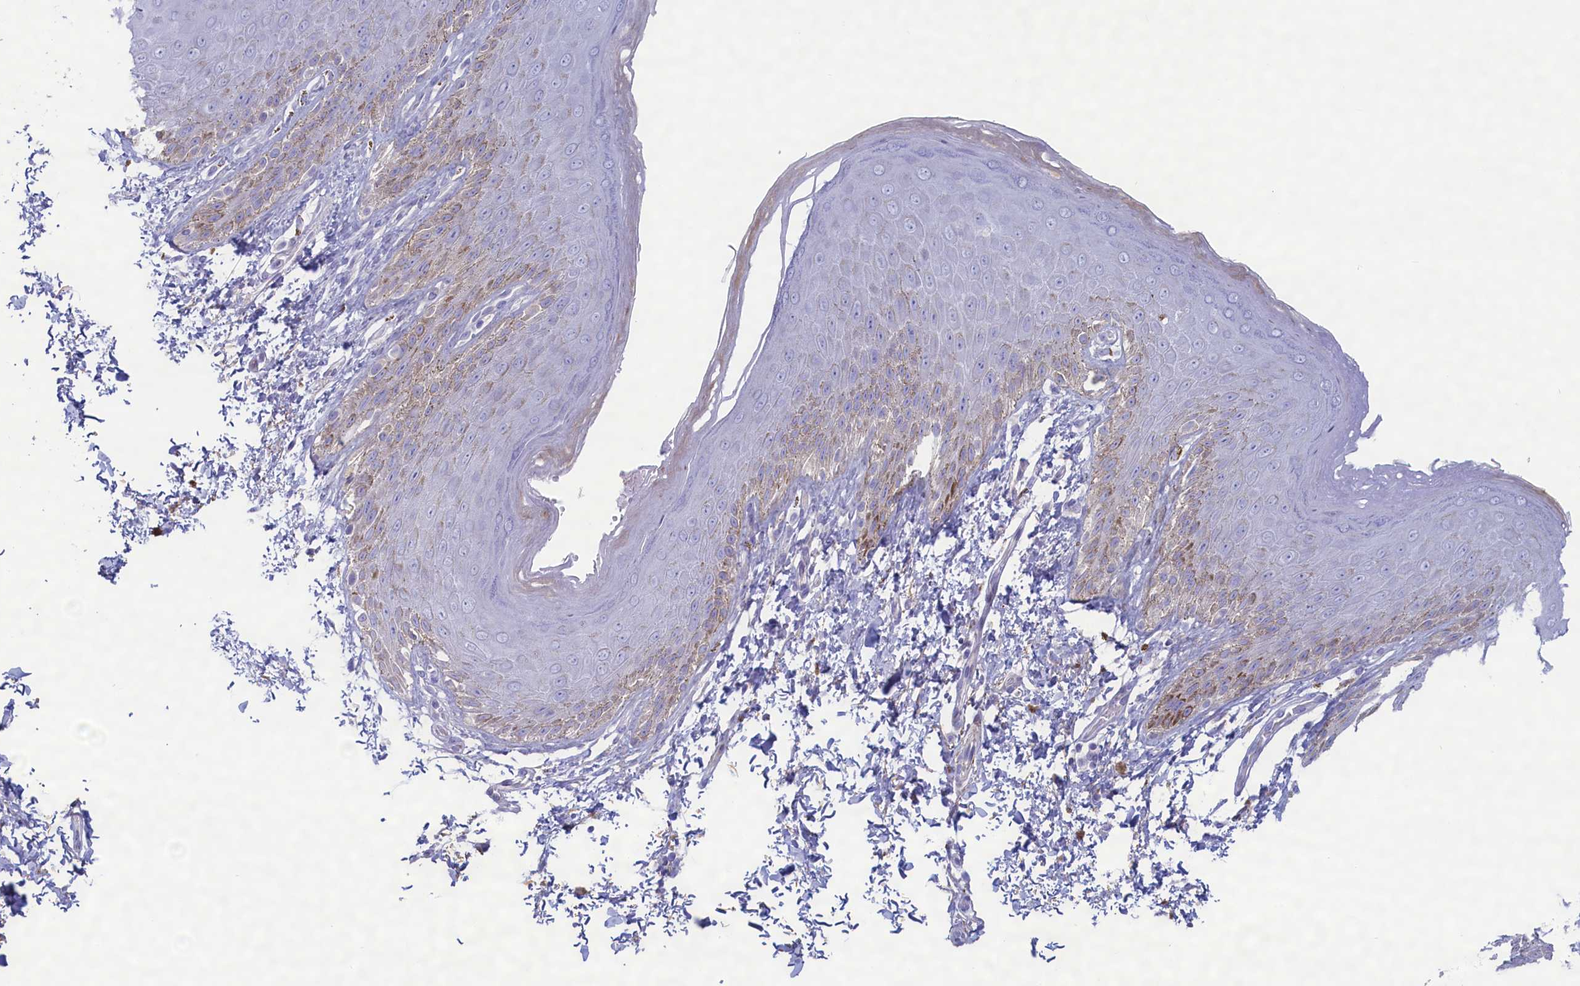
{"staining": {"intensity": "negative", "quantity": "none", "location": "none"}, "tissue": "skin", "cell_type": "Epidermal cells", "image_type": "normal", "snomed": [{"axis": "morphology", "description": "Normal tissue, NOS"}, {"axis": "topography", "description": "Anal"}], "caption": "IHC histopathology image of unremarkable human skin stained for a protein (brown), which shows no staining in epidermal cells. The staining is performed using DAB brown chromogen with nuclei counter-stained in using hematoxylin.", "gene": "MPV17L2", "patient": {"sex": "male", "age": 44}}